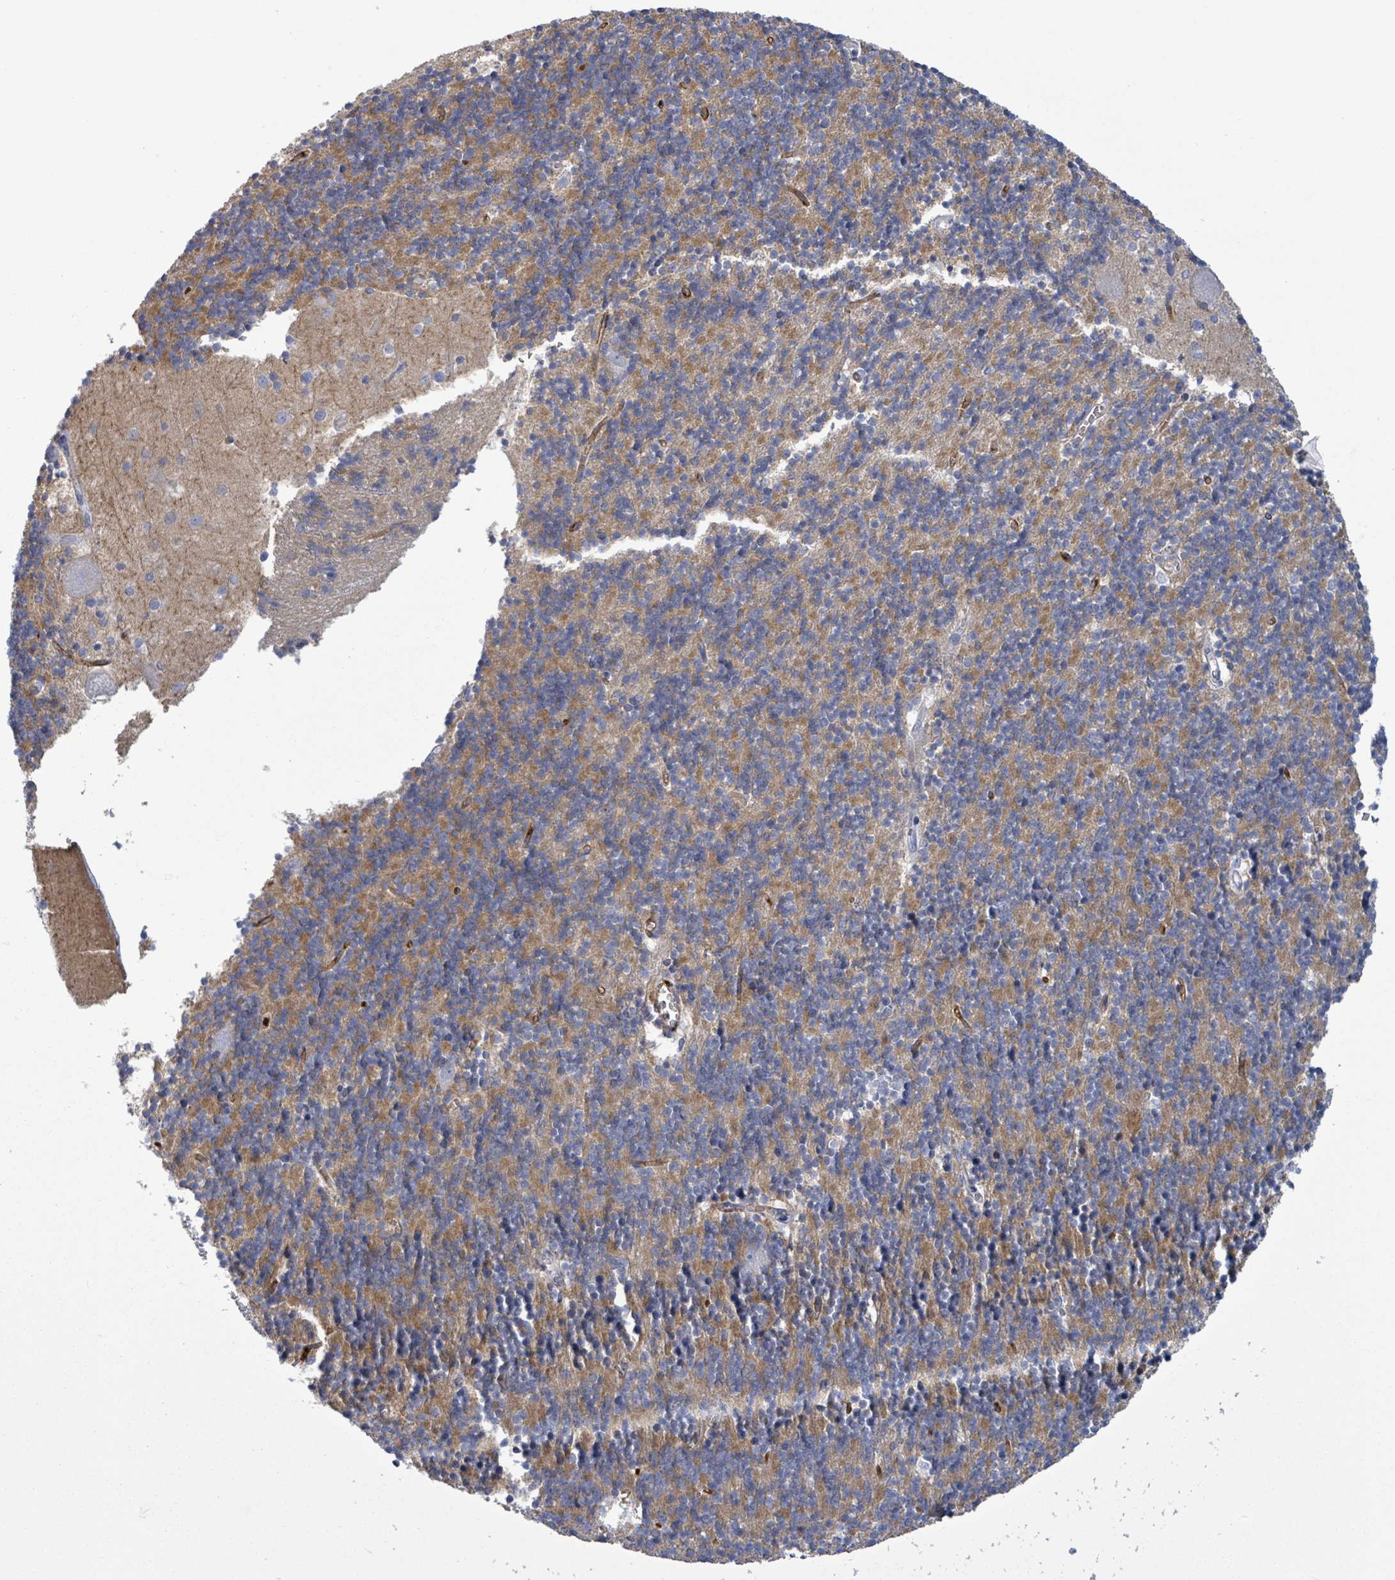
{"staining": {"intensity": "moderate", "quantity": "25%-75%", "location": "cytoplasmic/membranous"}, "tissue": "cerebellum", "cell_type": "Cells in granular layer", "image_type": "normal", "snomed": [{"axis": "morphology", "description": "Normal tissue, NOS"}, {"axis": "topography", "description": "Cerebellum"}], "caption": "Protein expression by IHC shows moderate cytoplasmic/membranous positivity in approximately 25%-75% of cells in granular layer in unremarkable cerebellum. (IHC, brightfield microscopy, high magnification).", "gene": "BSG", "patient": {"sex": "male", "age": 54}}